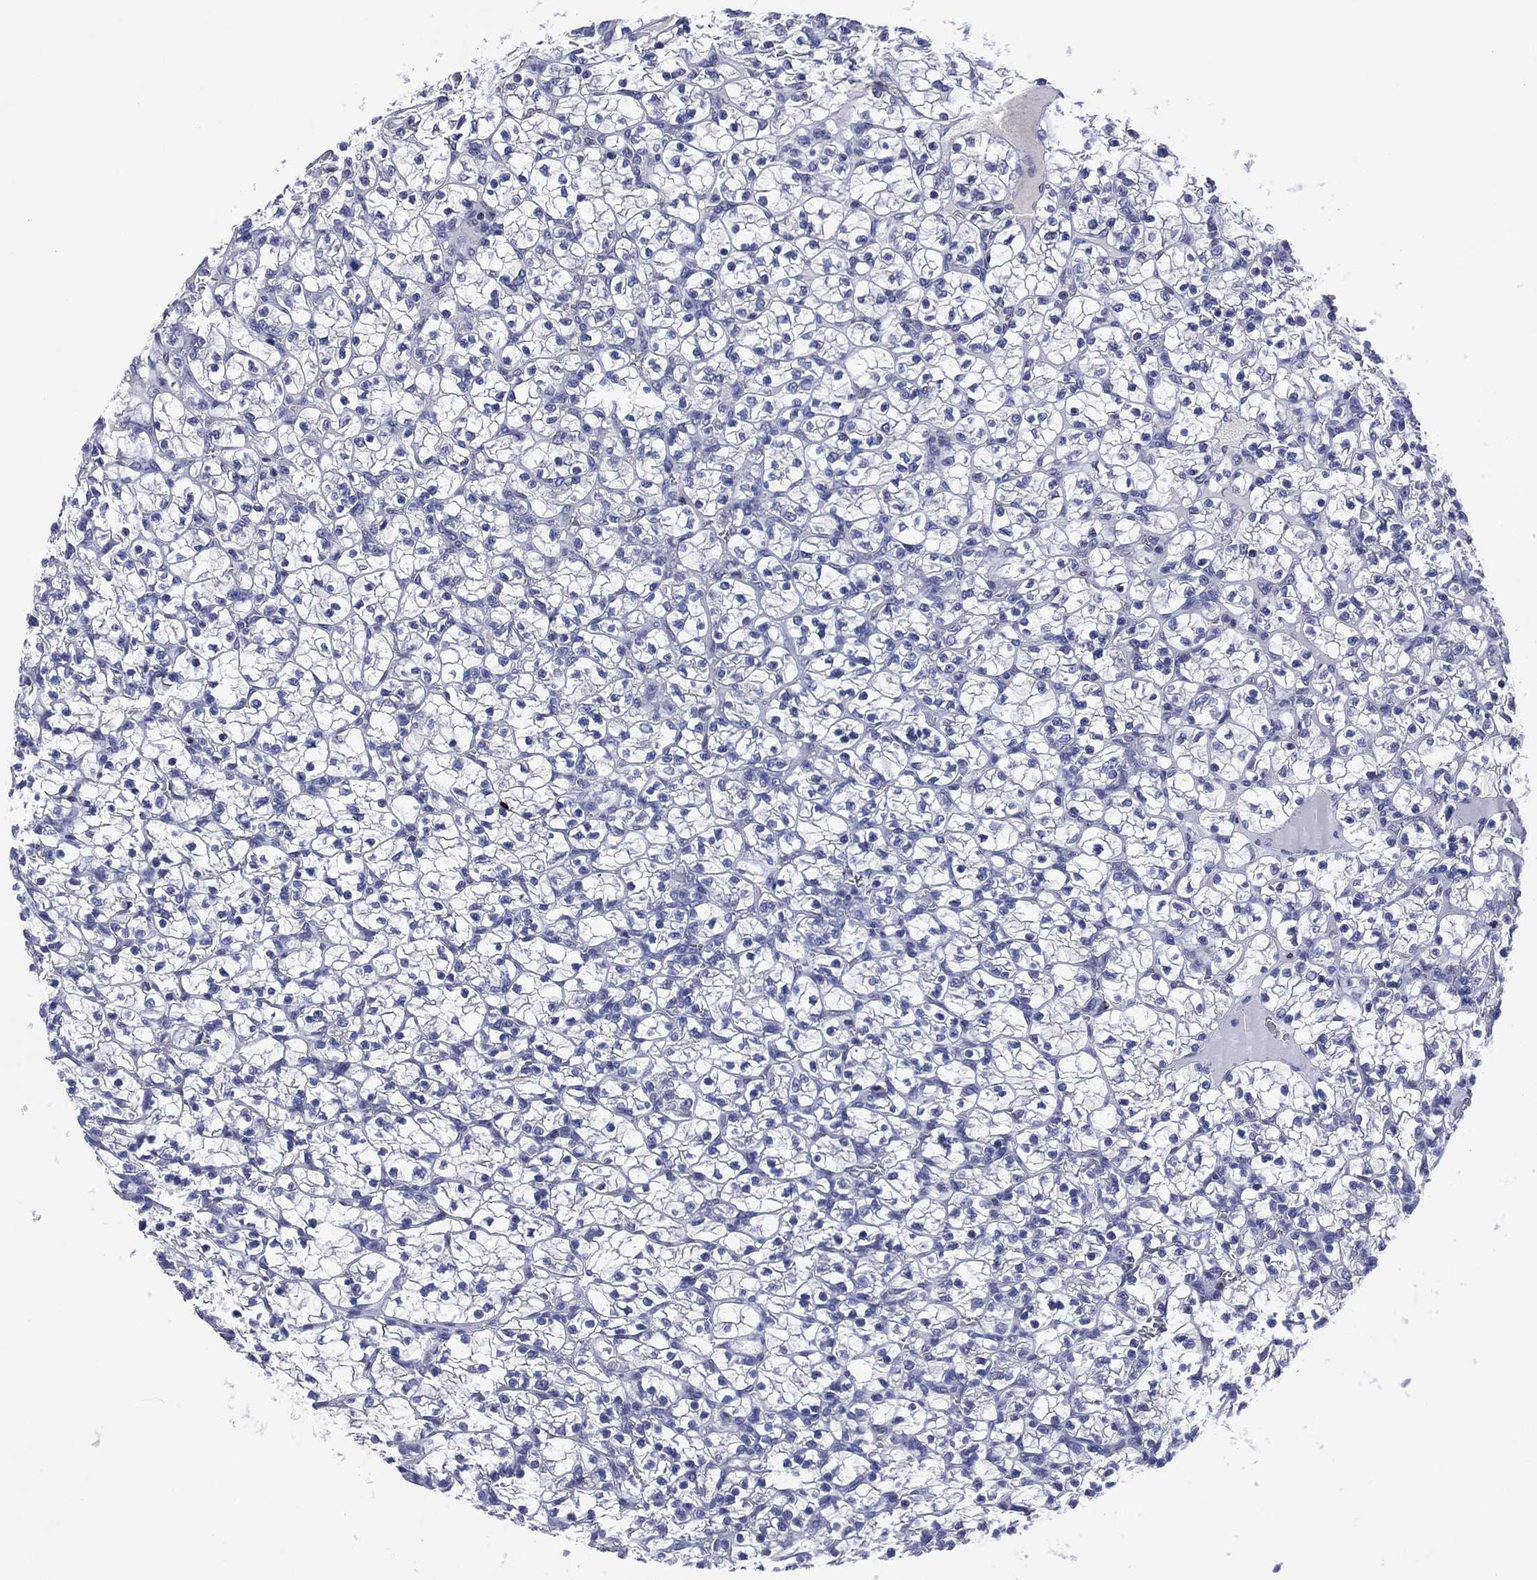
{"staining": {"intensity": "negative", "quantity": "none", "location": "none"}, "tissue": "renal cancer", "cell_type": "Tumor cells", "image_type": "cancer", "snomed": [{"axis": "morphology", "description": "Adenocarcinoma, NOS"}, {"axis": "topography", "description": "Kidney"}], "caption": "Tumor cells show no significant staining in adenocarcinoma (renal).", "gene": "USP26", "patient": {"sex": "female", "age": 89}}